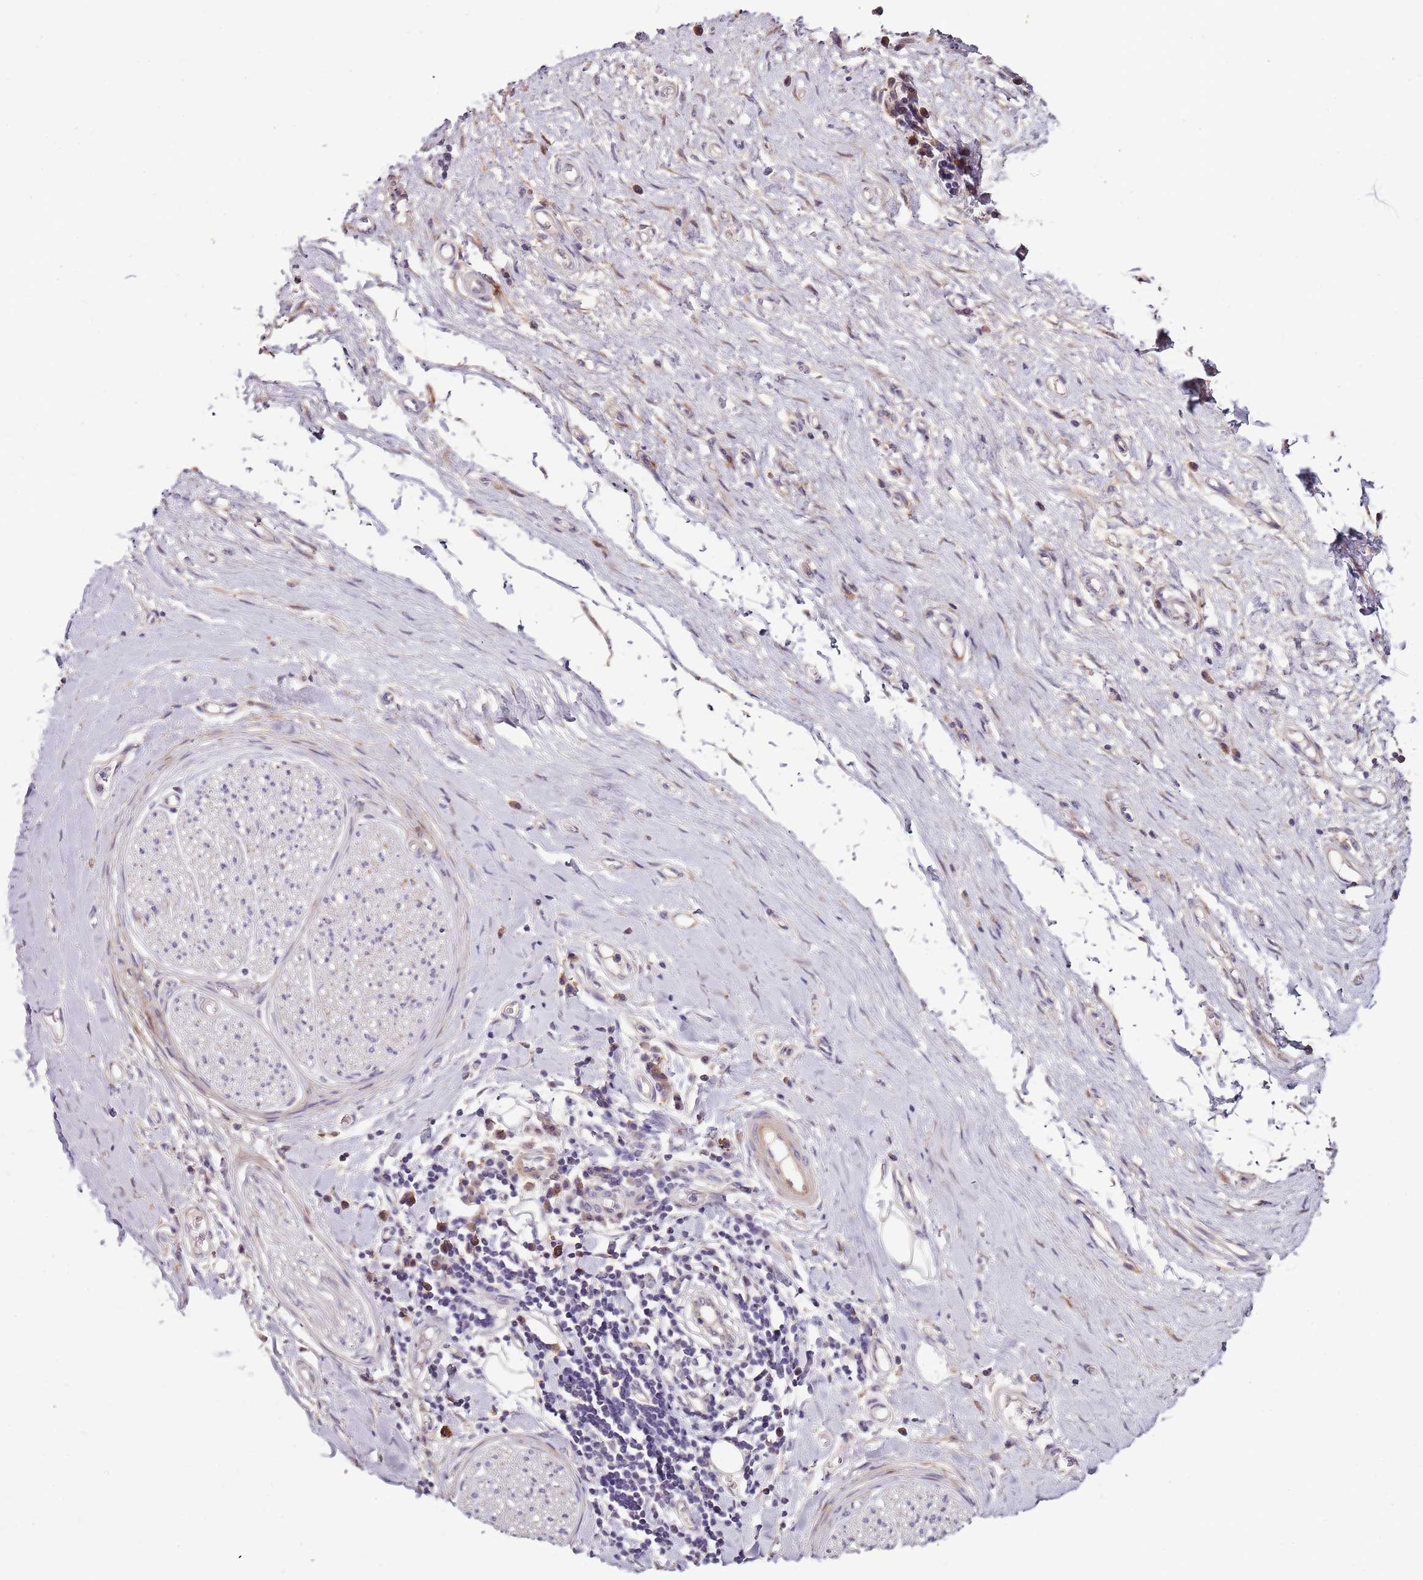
{"staining": {"intensity": "weak", "quantity": "<25%", "location": "cytoplasmic/membranous,nuclear"}, "tissue": "adipose tissue", "cell_type": "Adipocytes", "image_type": "normal", "snomed": [{"axis": "morphology", "description": "Normal tissue, NOS"}, {"axis": "morphology", "description": "Adenocarcinoma, NOS"}, {"axis": "topography", "description": "Esophagus"}, {"axis": "topography", "description": "Stomach, upper"}, {"axis": "topography", "description": "Peripheral nerve tissue"}], "caption": "DAB immunohistochemical staining of benign human adipose tissue exhibits no significant expression in adipocytes.", "gene": "NKX2", "patient": {"sex": "male", "age": 62}}